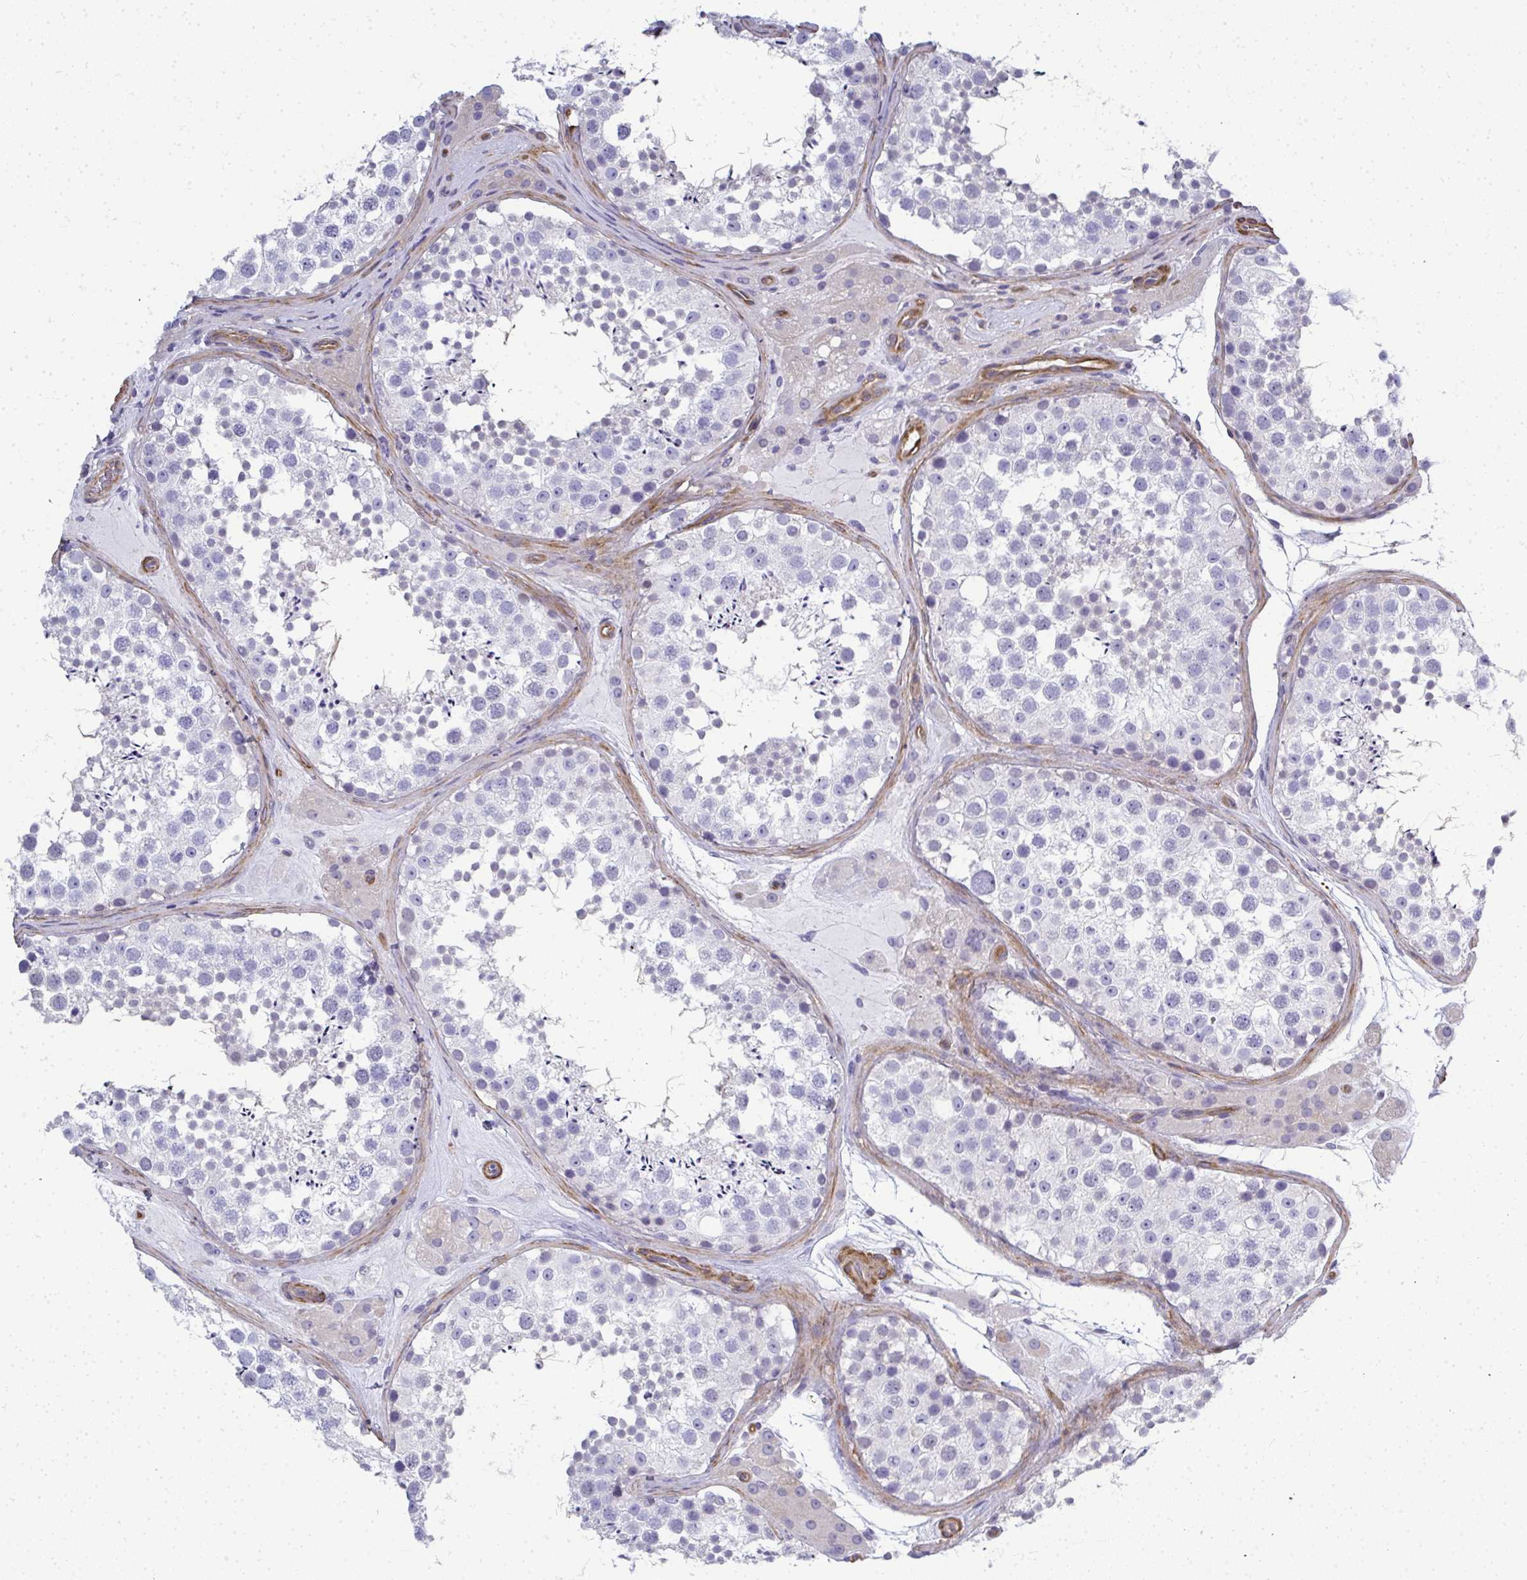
{"staining": {"intensity": "negative", "quantity": "none", "location": "none"}, "tissue": "testis", "cell_type": "Cells in seminiferous ducts", "image_type": "normal", "snomed": [{"axis": "morphology", "description": "Normal tissue, NOS"}, {"axis": "topography", "description": "Testis"}], "caption": "IHC of unremarkable testis demonstrates no expression in cells in seminiferous ducts.", "gene": "MYL1", "patient": {"sex": "male", "age": 41}}